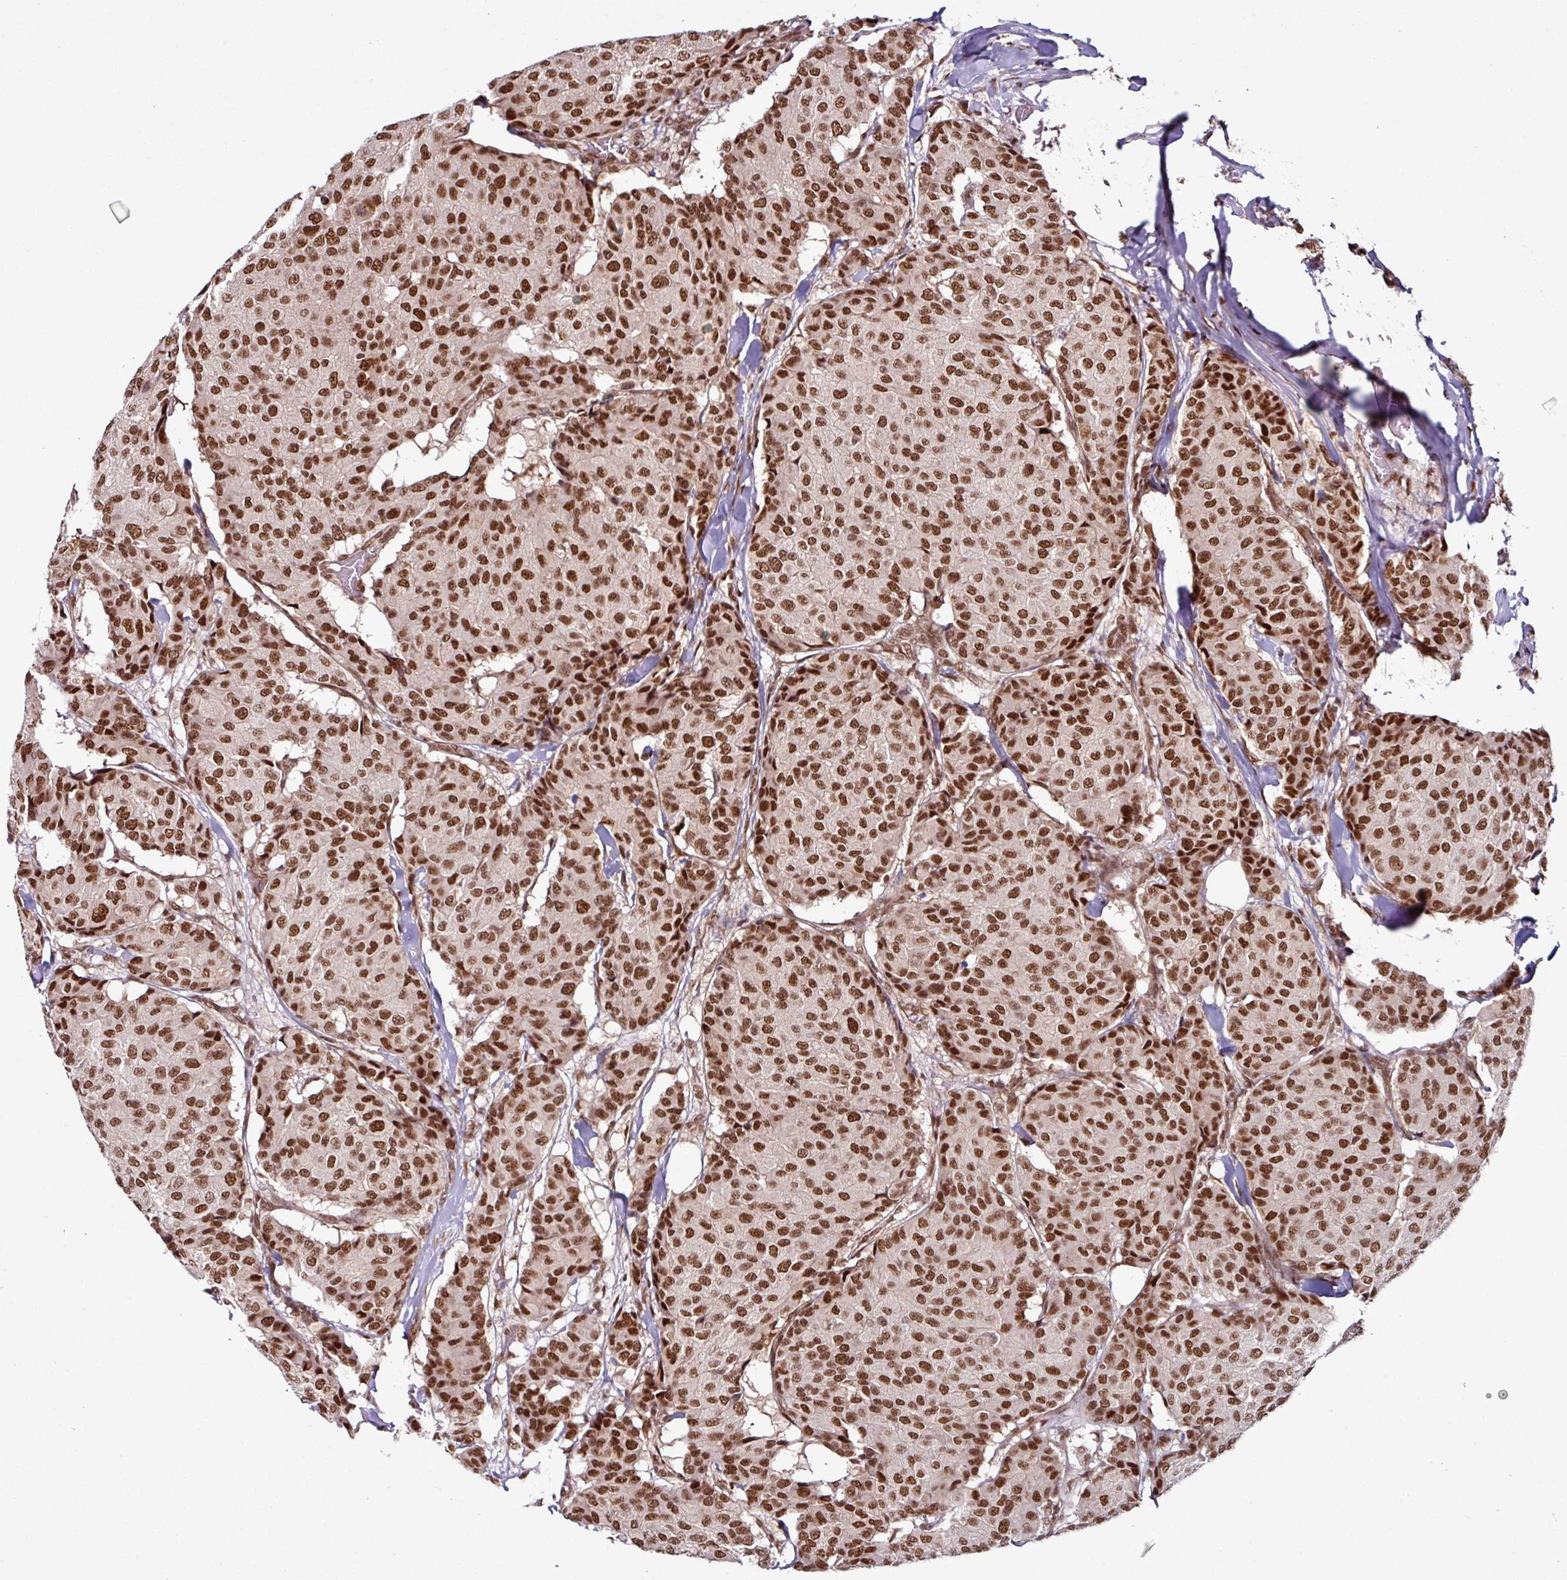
{"staining": {"intensity": "strong", "quantity": ">75%", "location": "nuclear"}, "tissue": "breast cancer", "cell_type": "Tumor cells", "image_type": "cancer", "snomed": [{"axis": "morphology", "description": "Duct carcinoma"}, {"axis": "topography", "description": "Breast"}], "caption": "Breast cancer stained with DAB IHC demonstrates high levels of strong nuclear expression in approximately >75% of tumor cells. Immunohistochemistry (ihc) stains the protein in brown and the nuclei are stained blue.", "gene": "MORF4L2", "patient": {"sex": "female", "age": 75}}